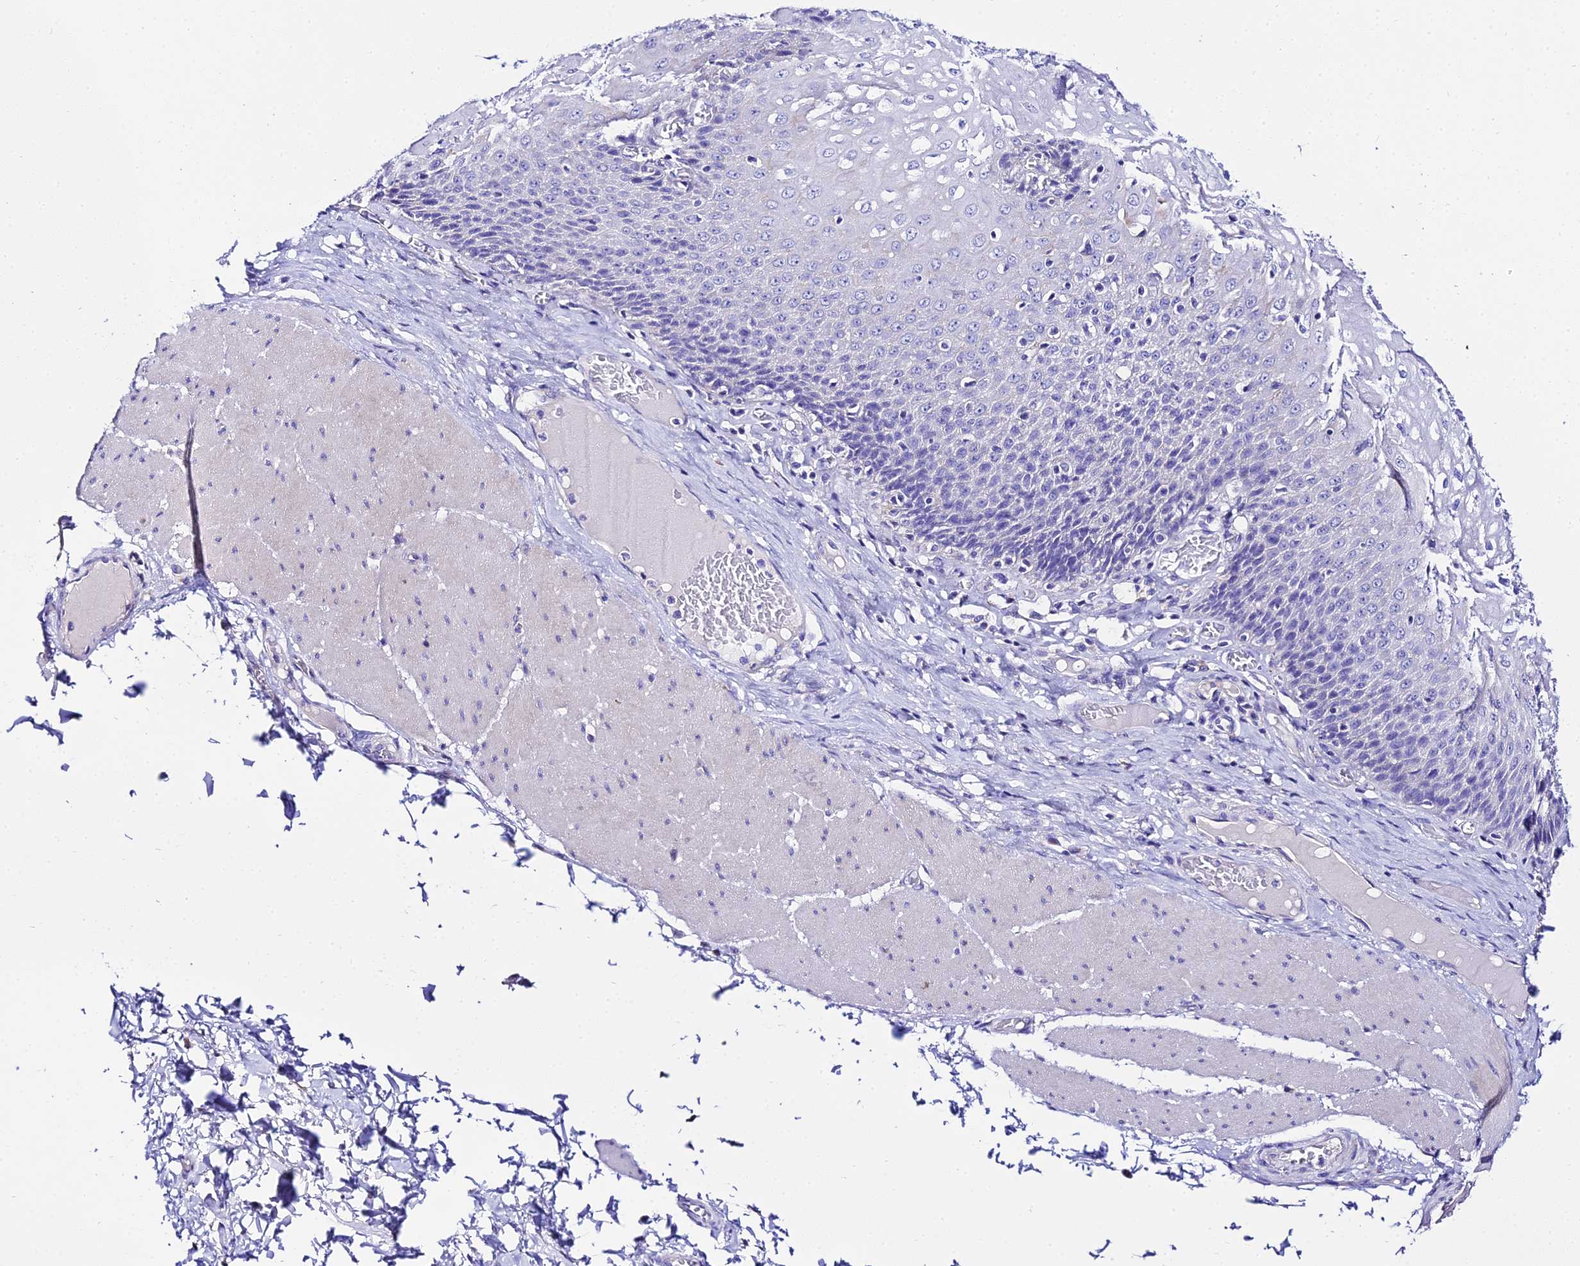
{"staining": {"intensity": "negative", "quantity": "none", "location": "none"}, "tissue": "esophagus", "cell_type": "Squamous epithelial cells", "image_type": "normal", "snomed": [{"axis": "morphology", "description": "Normal tissue, NOS"}, {"axis": "topography", "description": "Esophagus"}], "caption": "Immunohistochemistry (IHC) histopathology image of unremarkable esophagus stained for a protein (brown), which reveals no staining in squamous epithelial cells.", "gene": "TMEM117", "patient": {"sex": "male", "age": 60}}